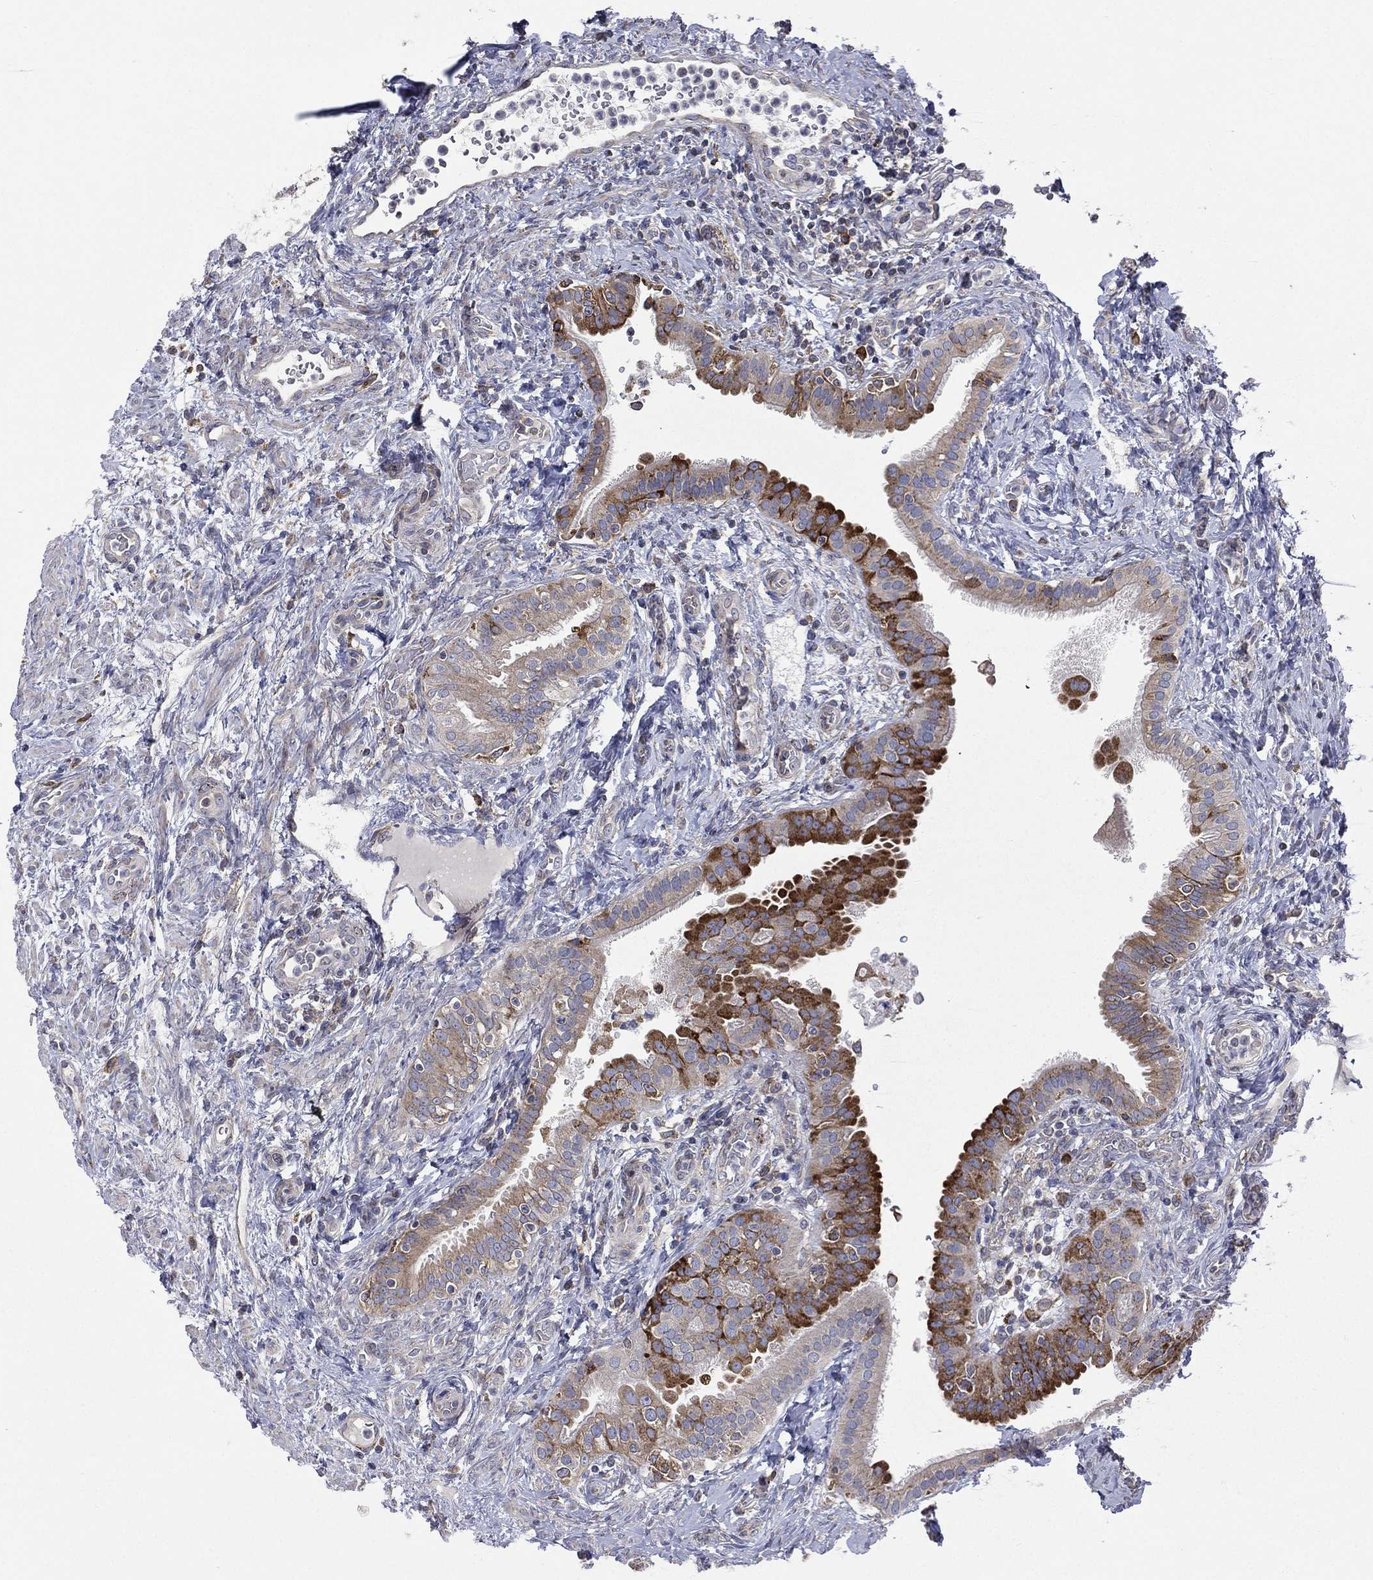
{"staining": {"intensity": "moderate", "quantity": ">75%", "location": "cytoplasmic/membranous"}, "tissue": "fallopian tube", "cell_type": "Glandular cells", "image_type": "normal", "snomed": [{"axis": "morphology", "description": "Normal tissue, NOS"}, {"axis": "topography", "description": "Fallopian tube"}], "caption": "The micrograph reveals staining of unremarkable fallopian tube, revealing moderate cytoplasmic/membranous protein expression (brown color) within glandular cells. (DAB (3,3'-diaminobenzidine) = brown stain, brightfield microscopy at high magnification).", "gene": "C20orf96", "patient": {"sex": "female", "age": 41}}